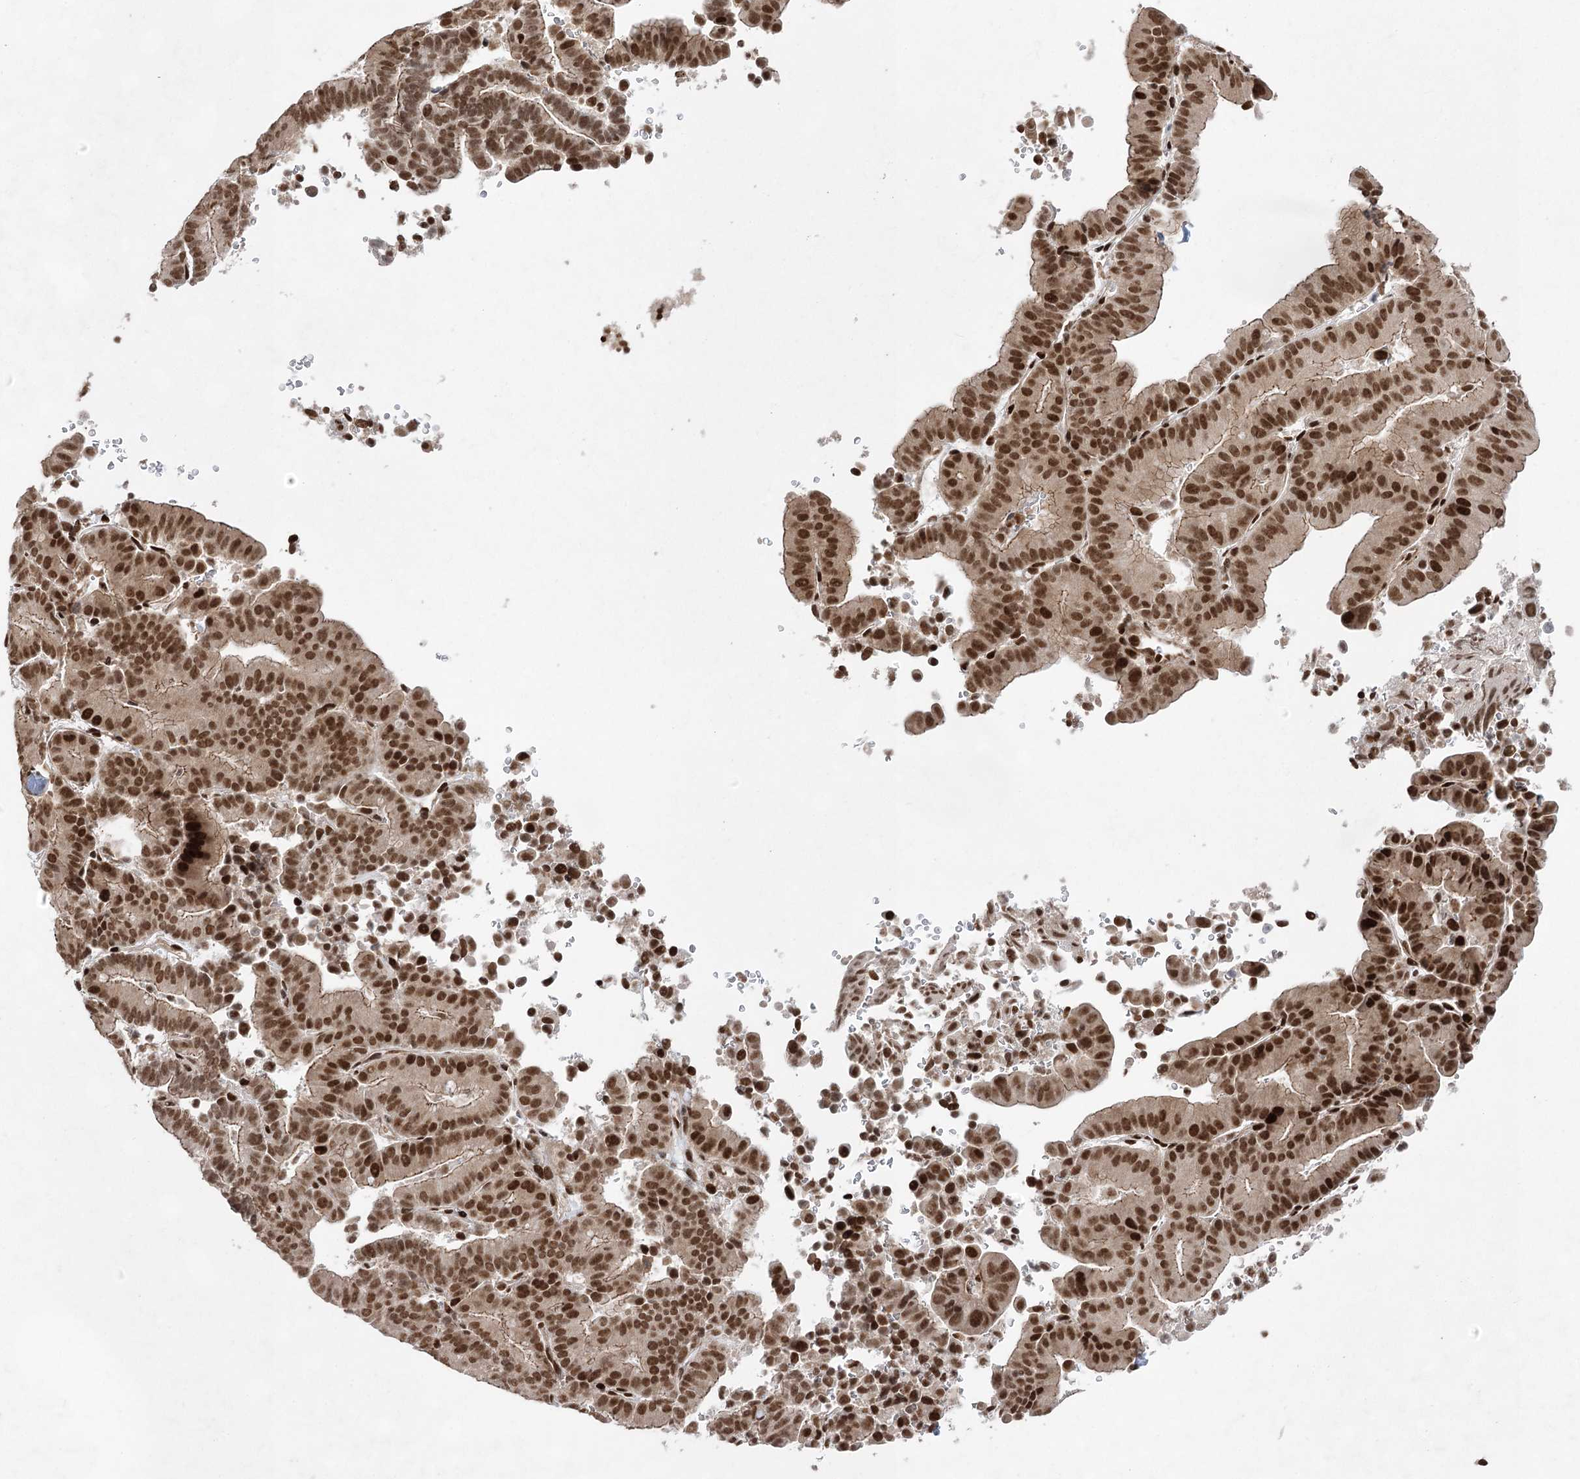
{"staining": {"intensity": "moderate", "quantity": ">75%", "location": "cytoplasmic/membranous,nuclear"}, "tissue": "liver cancer", "cell_type": "Tumor cells", "image_type": "cancer", "snomed": [{"axis": "morphology", "description": "Cholangiocarcinoma"}, {"axis": "topography", "description": "Liver"}], "caption": "The micrograph demonstrates staining of cholangiocarcinoma (liver), revealing moderate cytoplasmic/membranous and nuclear protein expression (brown color) within tumor cells.", "gene": "ZCCHC8", "patient": {"sex": "female", "age": 75}}